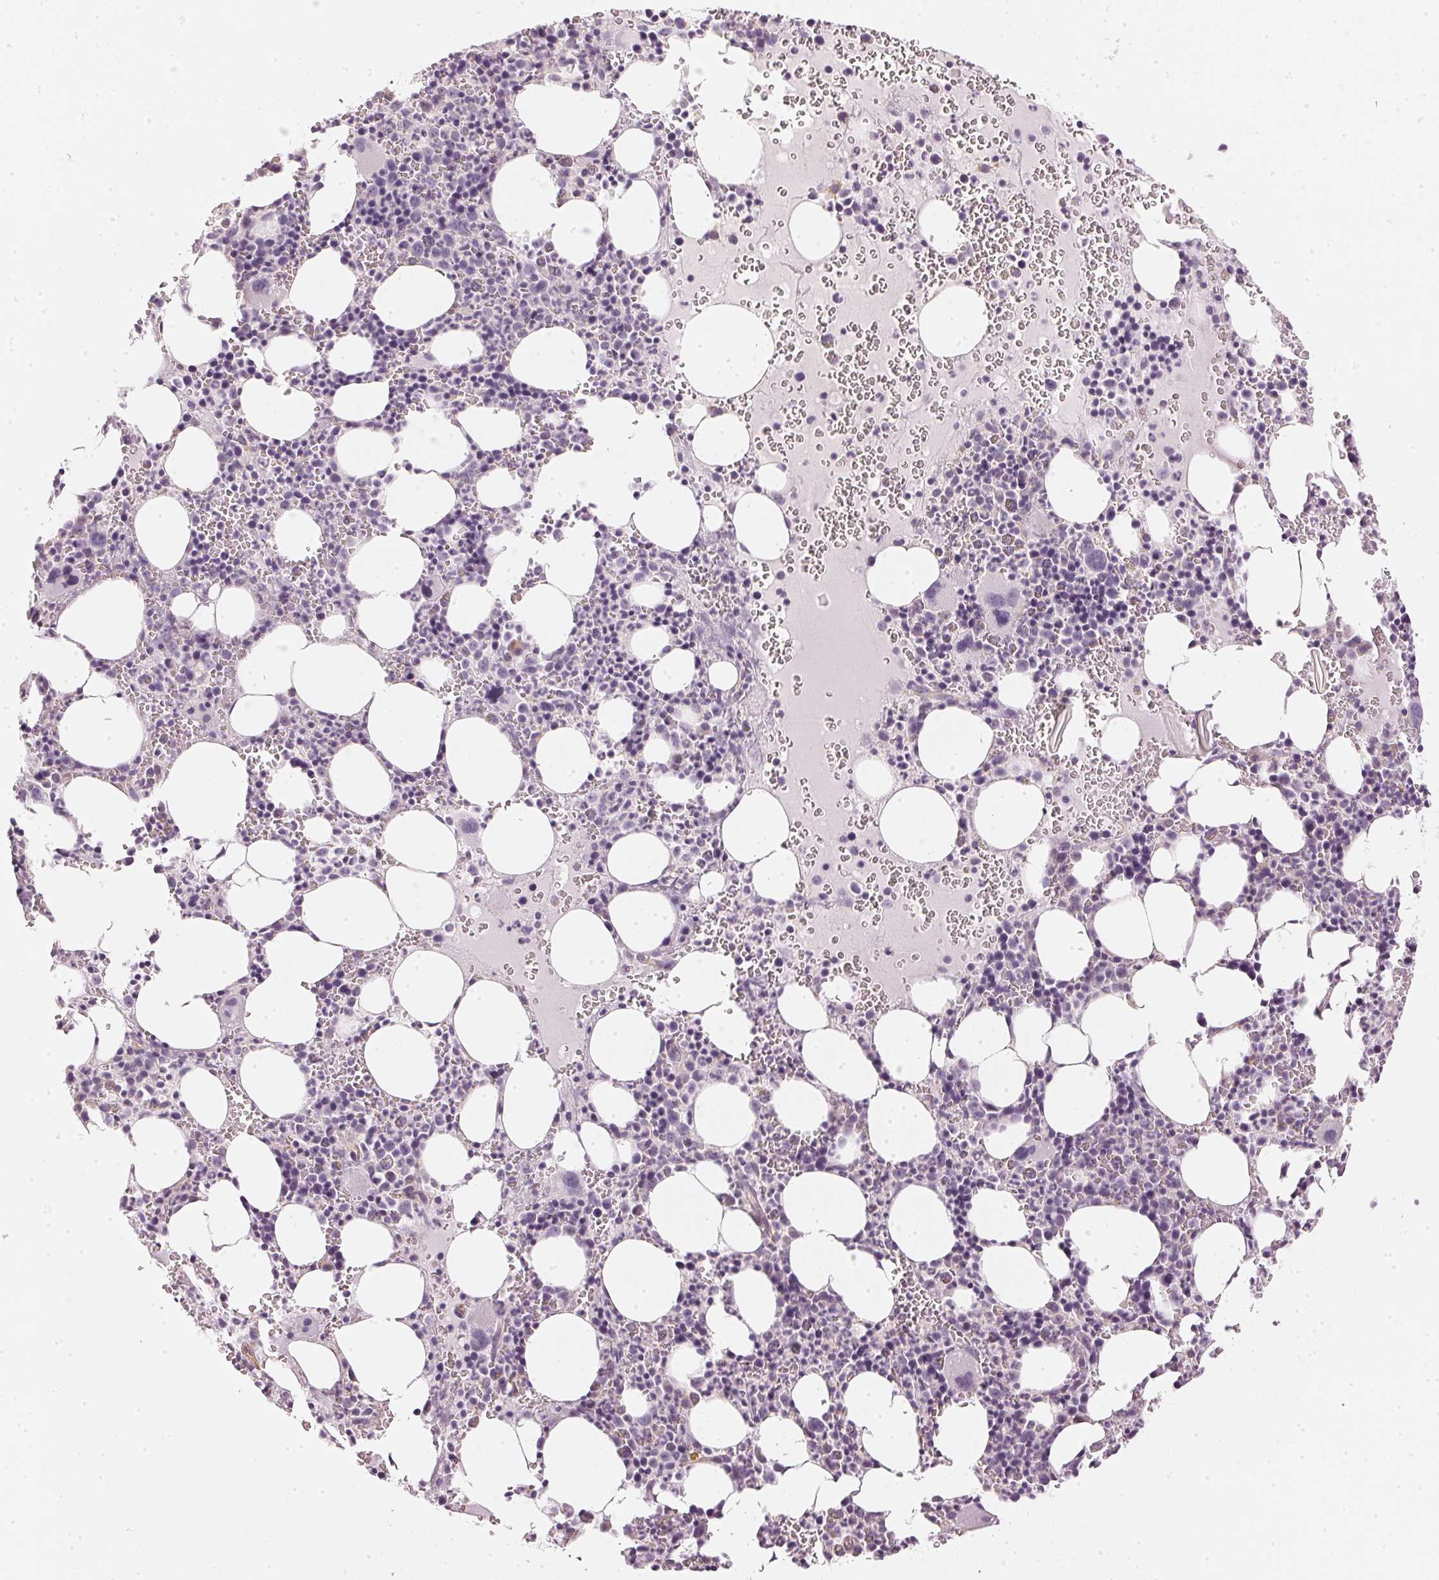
{"staining": {"intensity": "negative", "quantity": "none", "location": "none"}, "tissue": "bone marrow", "cell_type": "Hematopoietic cells", "image_type": "normal", "snomed": [{"axis": "morphology", "description": "Normal tissue, NOS"}, {"axis": "topography", "description": "Bone marrow"}], "caption": "IHC photomicrograph of benign bone marrow: human bone marrow stained with DAB demonstrates no significant protein expression in hematopoietic cells. (Stains: DAB (3,3'-diaminobenzidine) immunohistochemistry with hematoxylin counter stain, Microscopy: brightfield microscopy at high magnification).", "gene": "APLP1", "patient": {"sex": "male", "age": 63}}